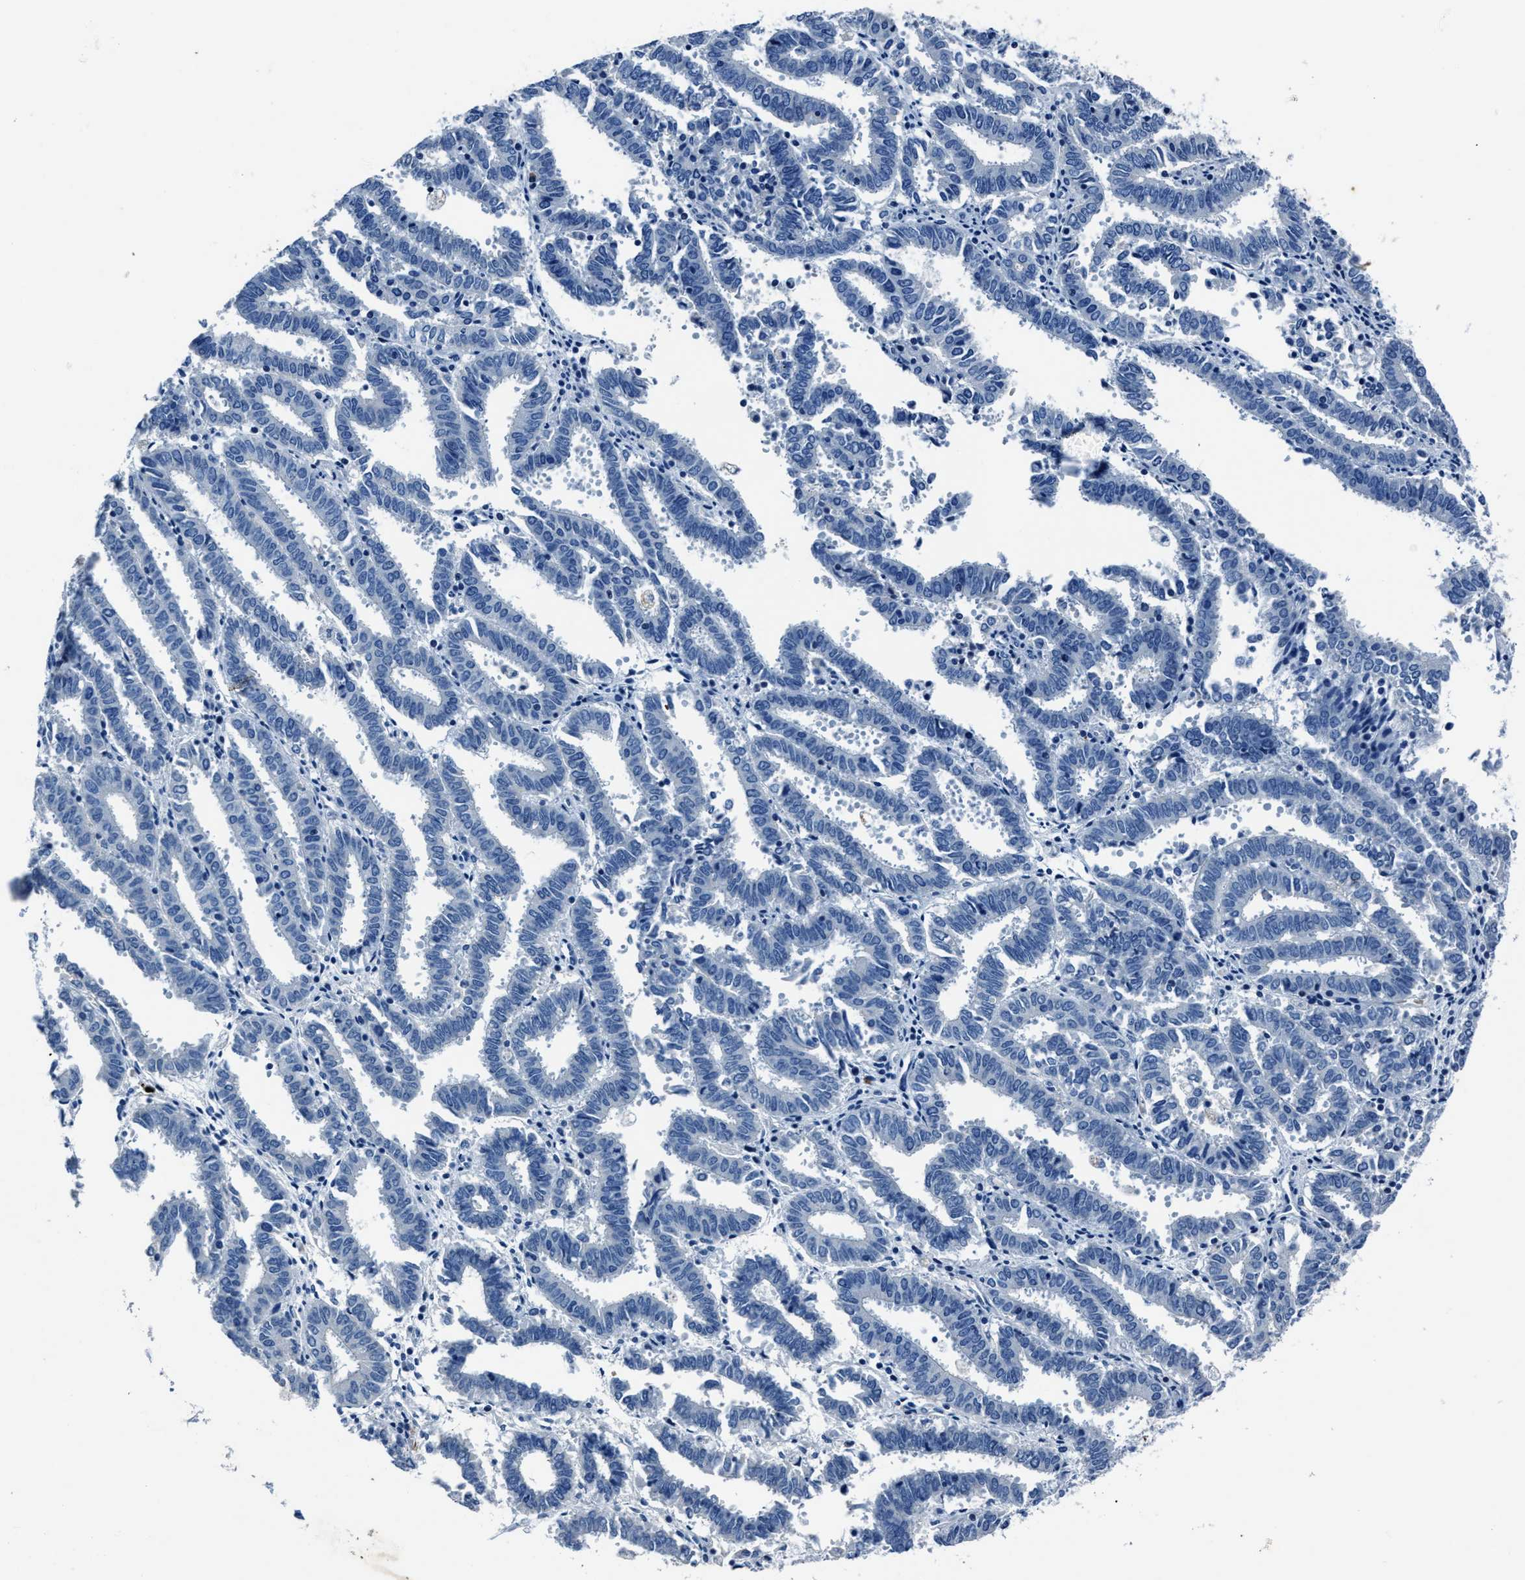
{"staining": {"intensity": "negative", "quantity": "none", "location": "none"}, "tissue": "endometrial cancer", "cell_type": "Tumor cells", "image_type": "cancer", "snomed": [{"axis": "morphology", "description": "Adenocarcinoma, NOS"}, {"axis": "topography", "description": "Uterus"}], "caption": "Immunohistochemical staining of endometrial adenocarcinoma shows no significant staining in tumor cells. (DAB immunohistochemistry visualized using brightfield microscopy, high magnification).", "gene": "NACAD", "patient": {"sex": "female", "age": 83}}